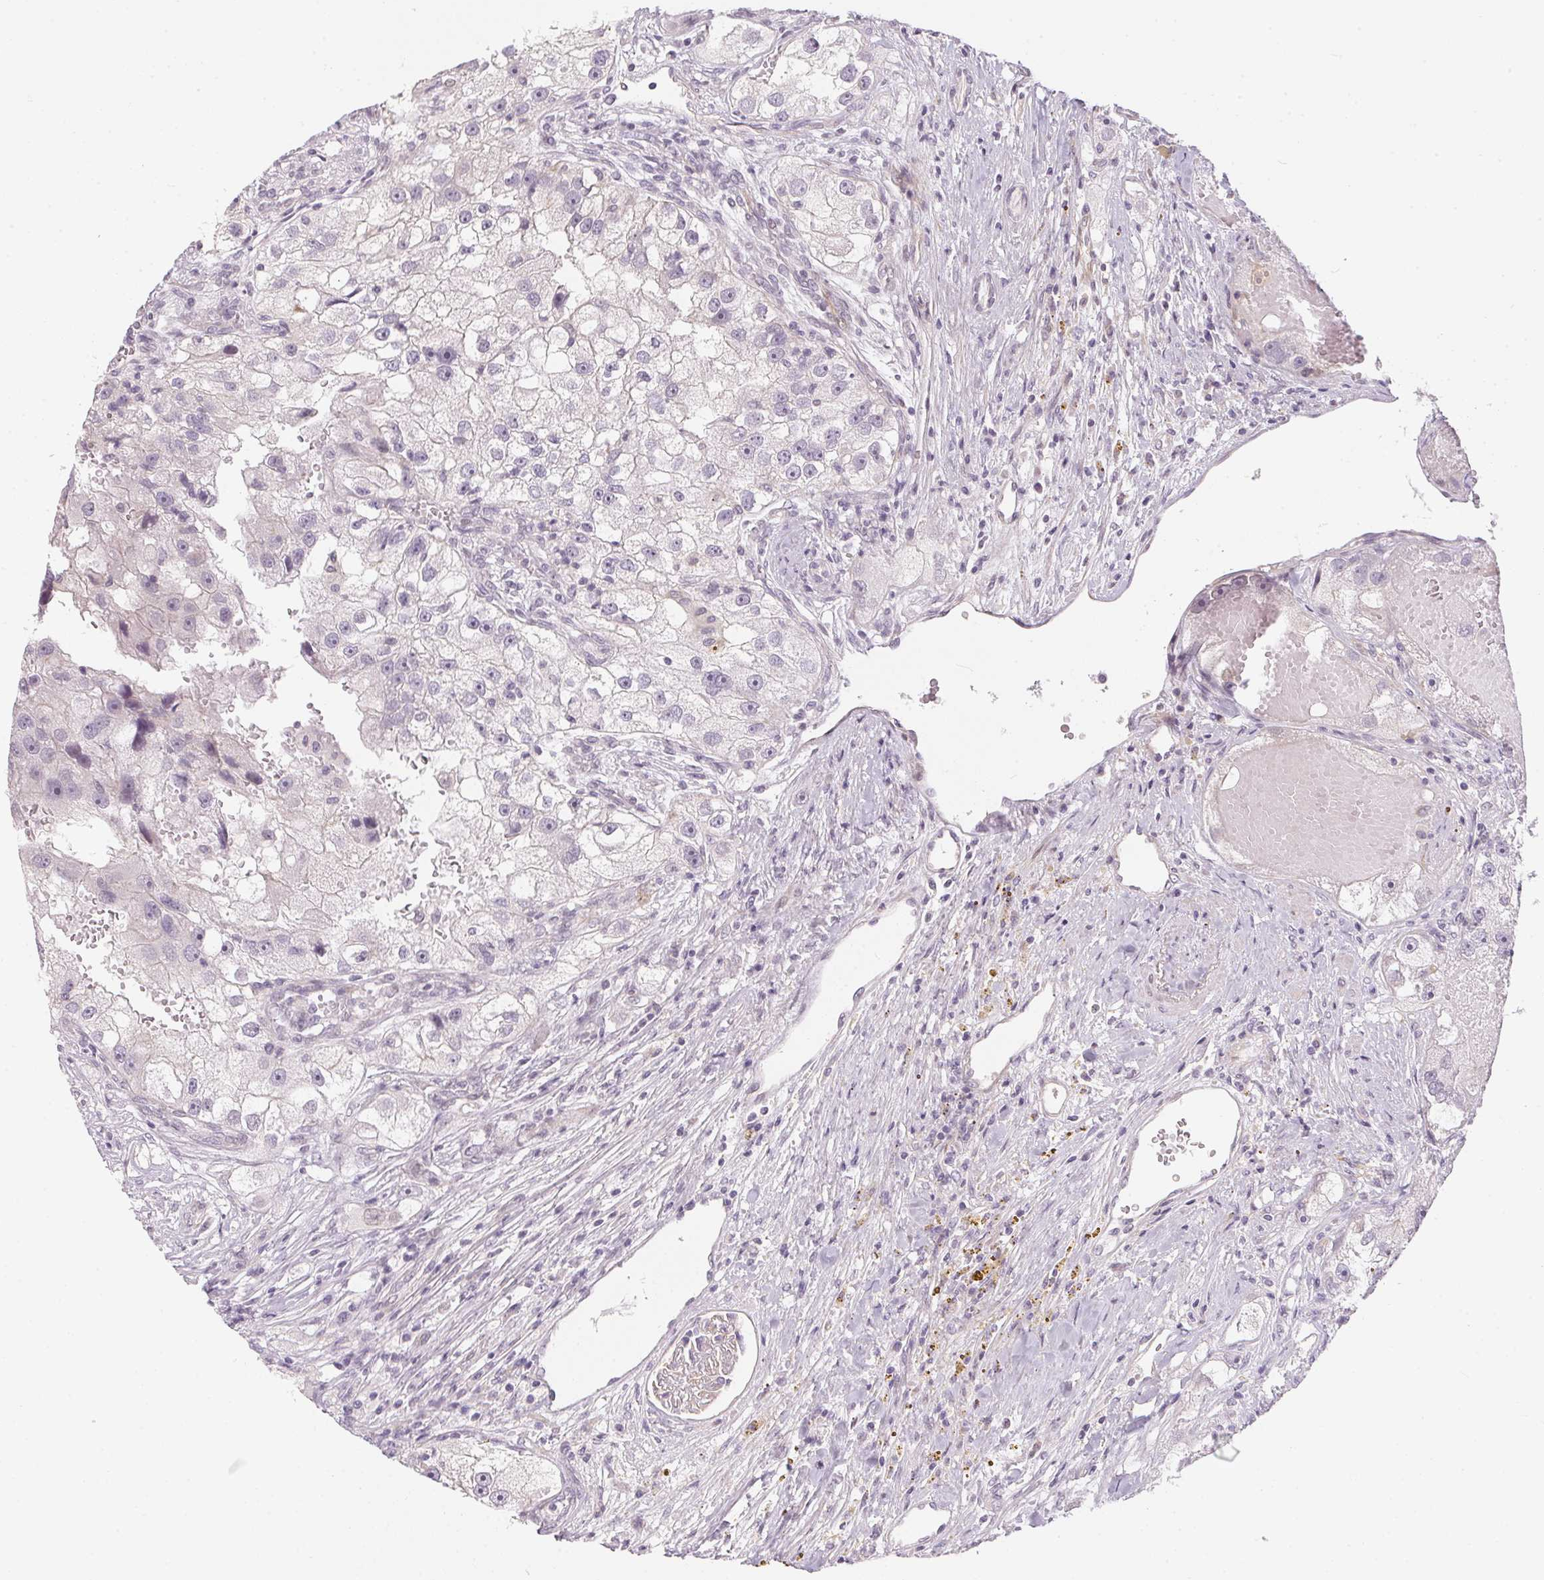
{"staining": {"intensity": "negative", "quantity": "none", "location": "none"}, "tissue": "renal cancer", "cell_type": "Tumor cells", "image_type": "cancer", "snomed": [{"axis": "morphology", "description": "Adenocarcinoma, NOS"}, {"axis": "topography", "description": "Kidney"}], "caption": "Human renal adenocarcinoma stained for a protein using immunohistochemistry (IHC) shows no positivity in tumor cells.", "gene": "GDAP1L1", "patient": {"sex": "male", "age": 63}}